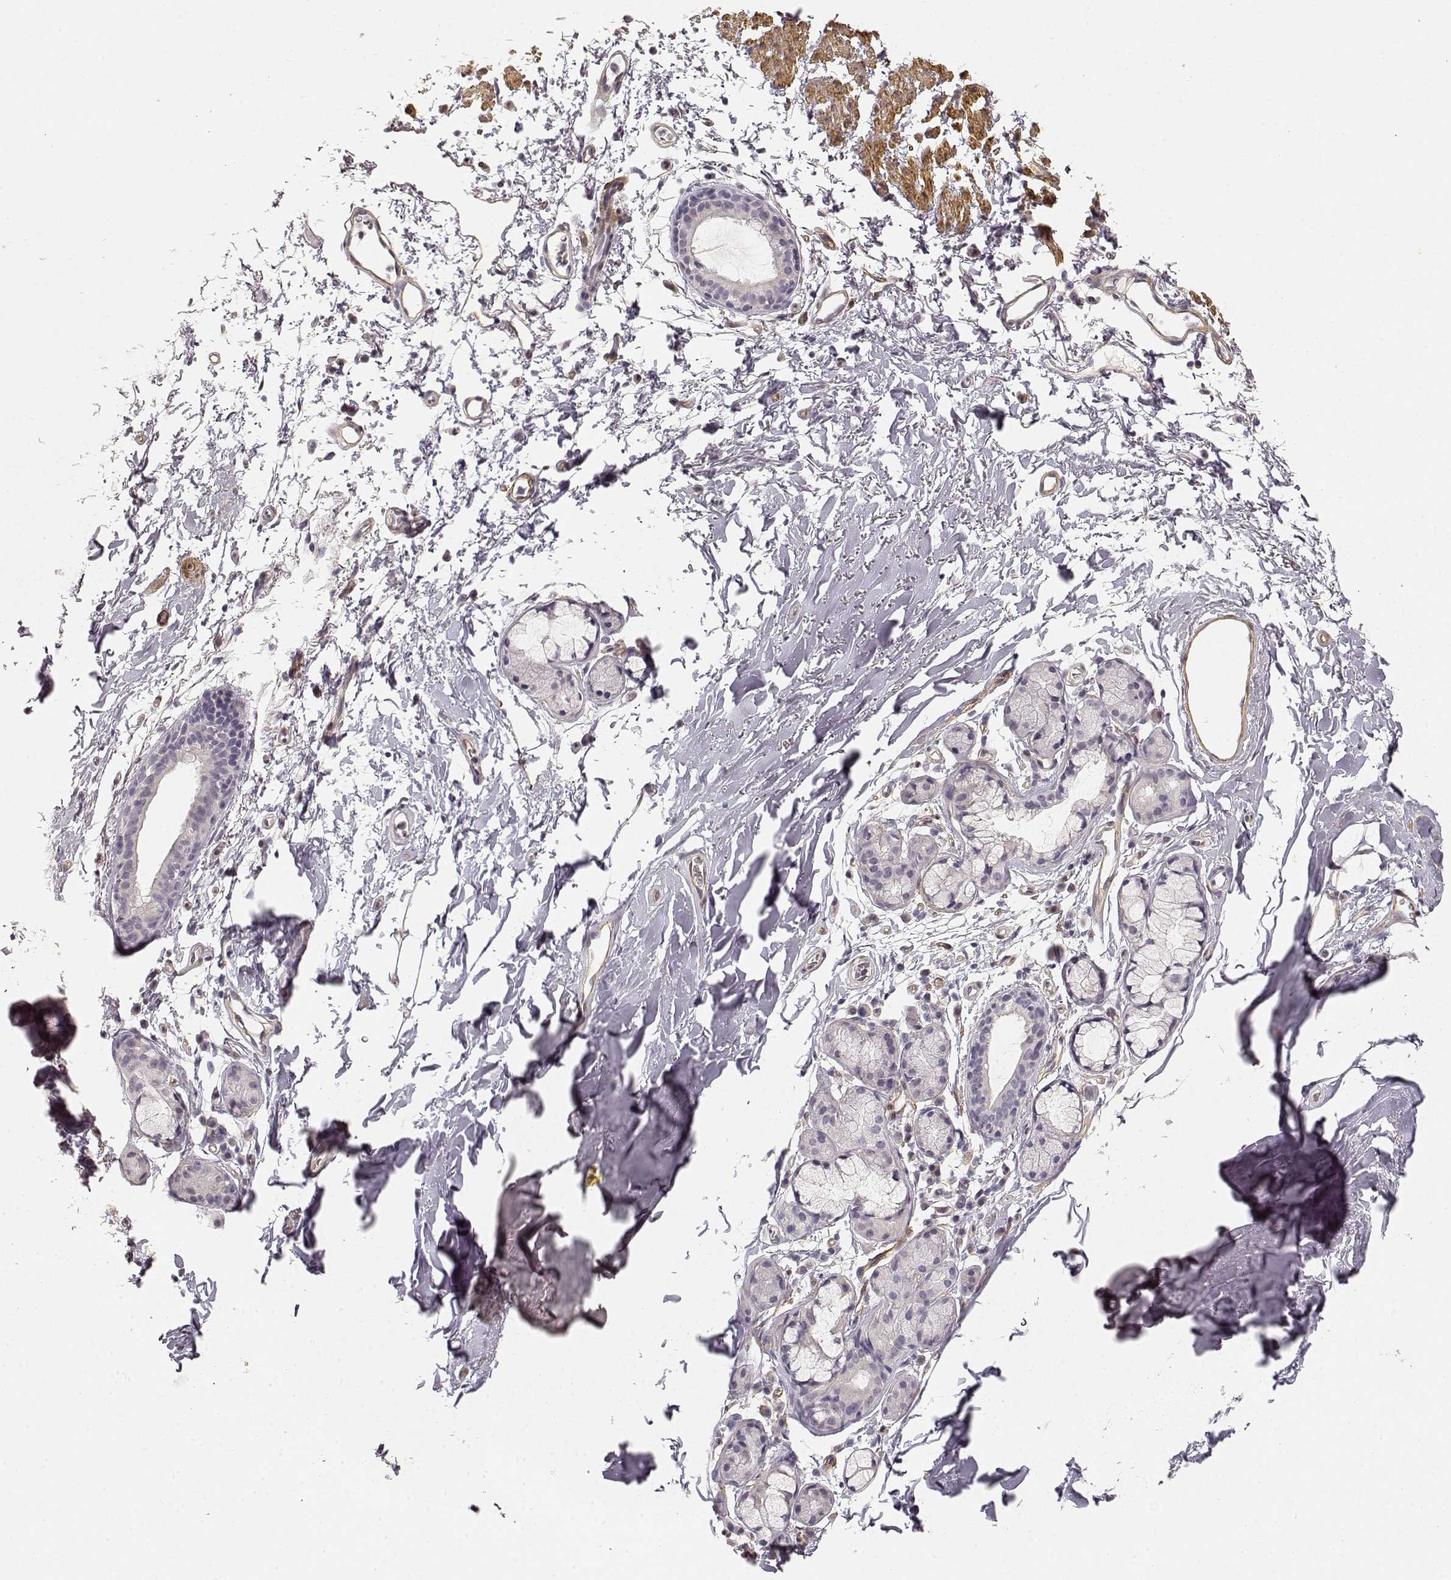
{"staining": {"intensity": "negative", "quantity": "none", "location": "none"}, "tissue": "bronchus", "cell_type": "Respiratory epithelial cells", "image_type": "normal", "snomed": [{"axis": "morphology", "description": "Normal tissue, NOS"}, {"axis": "topography", "description": "Lymph node"}, {"axis": "topography", "description": "Bronchus"}], "caption": "Micrograph shows no protein positivity in respiratory epithelial cells of normal bronchus. (Stains: DAB (3,3'-diaminobenzidine) IHC with hematoxylin counter stain, Microscopy: brightfield microscopy at high magnification).", "gene": "LAMA4", "patient": {"sex": "female", "age": 70}}